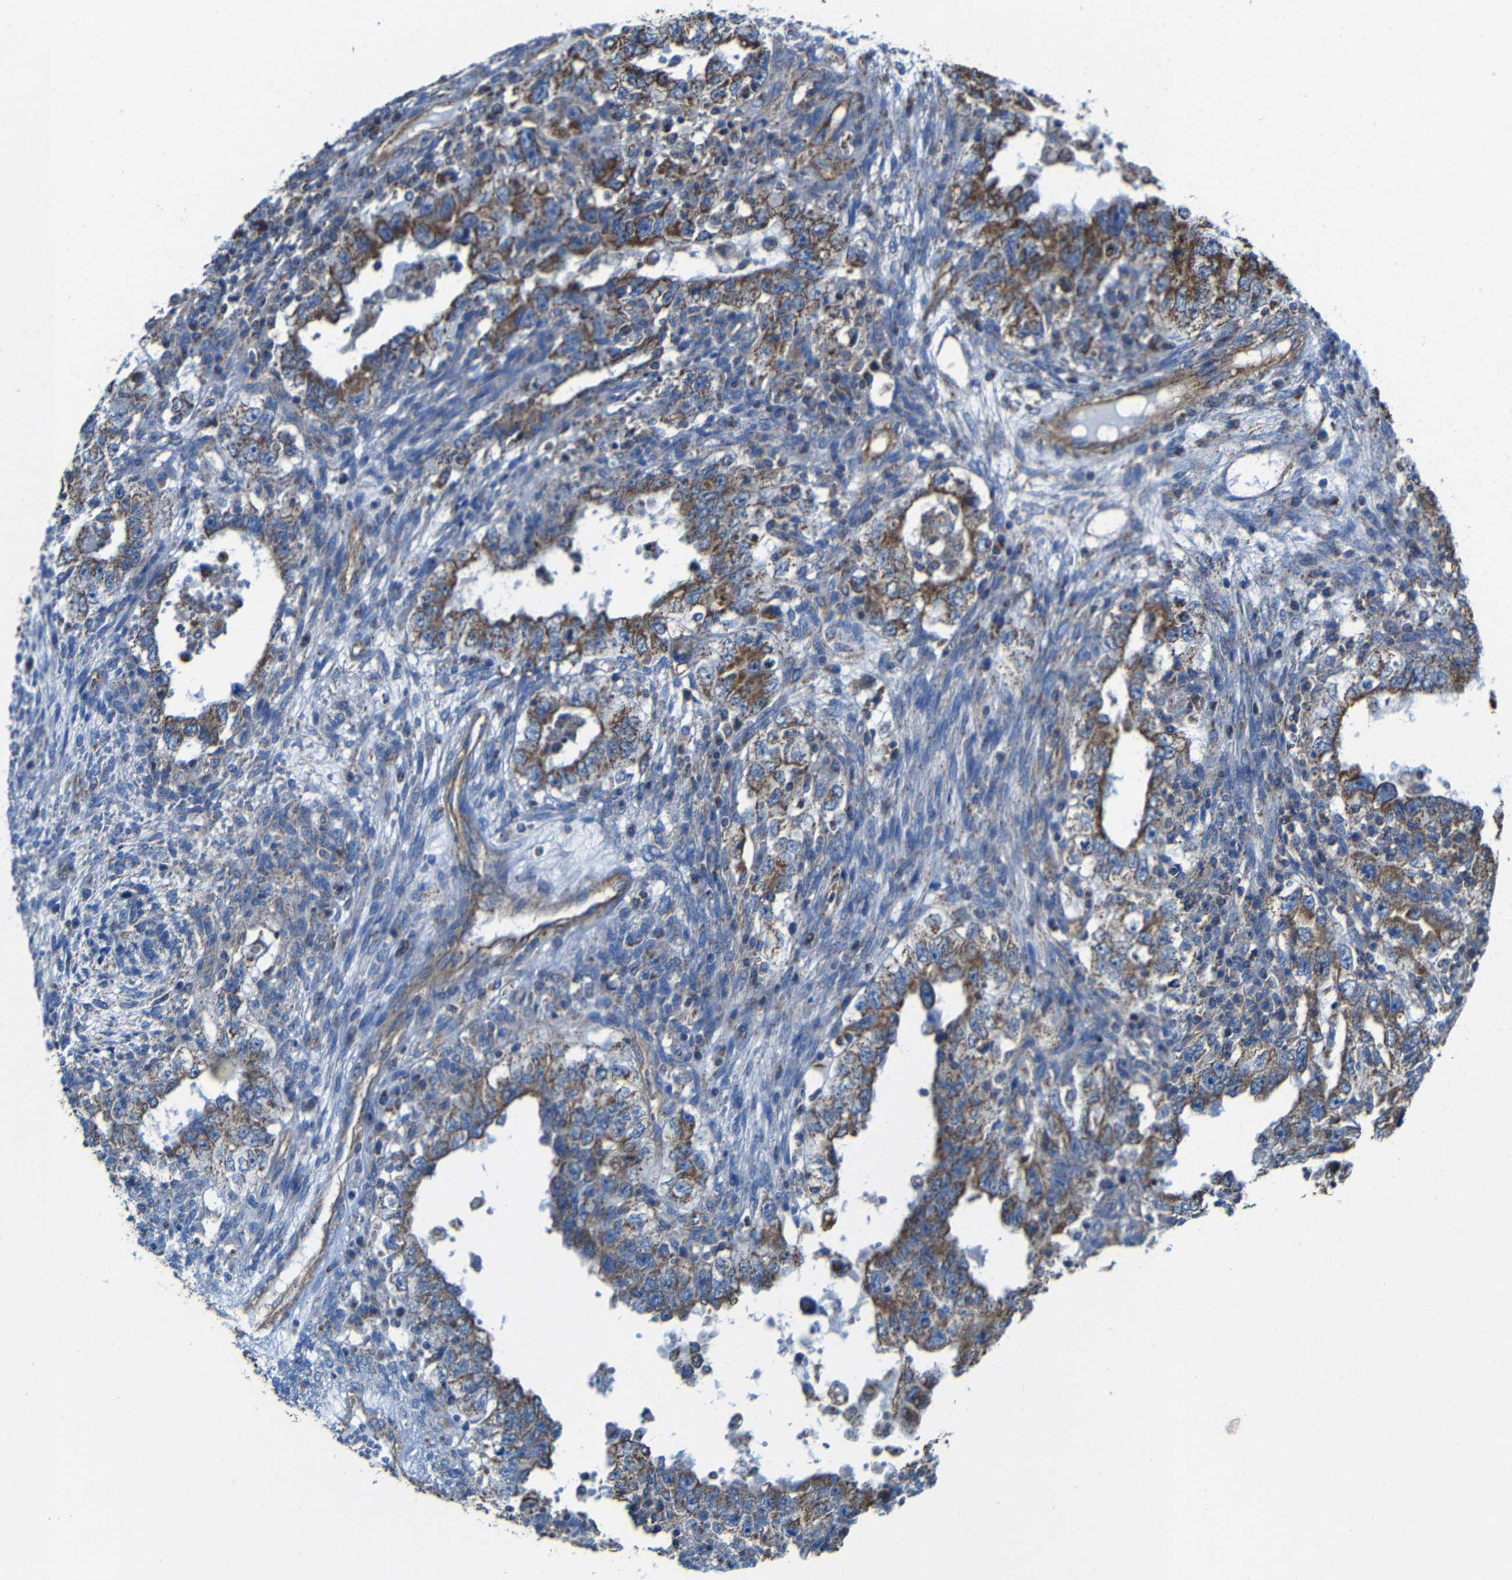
{"staining": {"intensity": "moderate", "quantity": ">75%", "location": "cytoplasmic/membranous"}, "tissue": "testis cancer", "cell_type": "Tumor cells", "image_type": "cancer", "snomed": [{"axis": "morphology", "description": "Carcinoma, Embryonal, NOS"}, {"axis": "topography", "description": "Testis"}], "caption": "High-magnification brightfield microscopy of testis cancer (embryonal carcinoma) stained with DAB (3,3'-diaminobenzidine) (brown) and counterstained with hematoxylin (blue). tumor cells exhibit moderate cytoplasmic/membranous expression is present in about>75% of cells. The staining was performed using DAB, with brown indicating positive protein expression. Nuclei are stained blue with hematoxylin.", "gene": "INTS6L", "patient": {"sex": "male", "age": 26}}